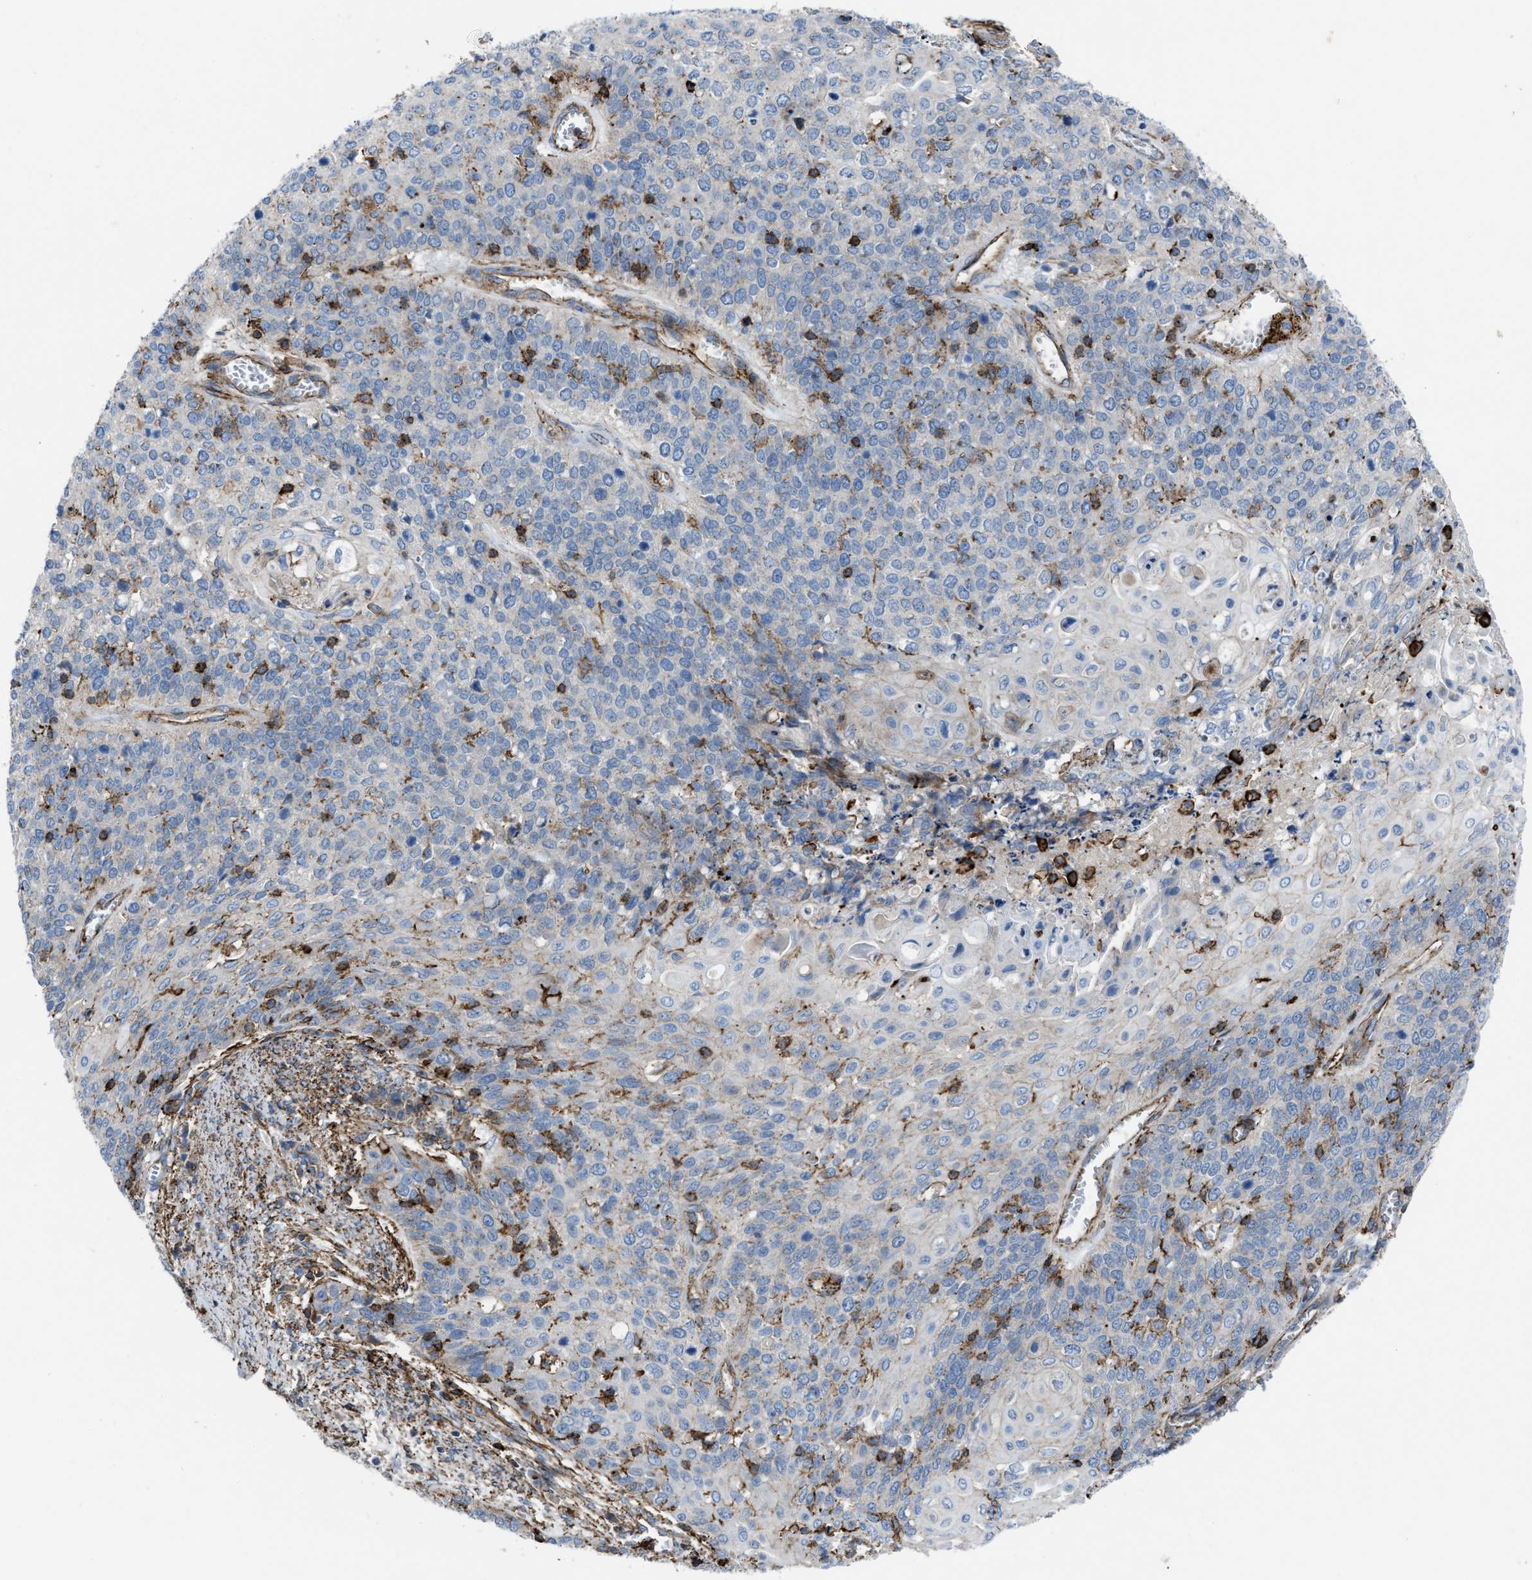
{"staining": {"intensity": "negative", "quantity": "none", "location": "none"}, "tissue": "cervical cancer", "cell_type": "Tumor cells", "image_type": "cancer", "snomed": [{"axis": "morphology", "description": "Squamous cell carcinoma, NOS"}, {"axis": "topography", "description": "Cervix"}], "caption": "A photomicrograph of human cervical squamous cell carcinoma is negative for staining in tumor cells.", "gene": "AGPAT2", "patient": {"sex": "female", "age": 39}}